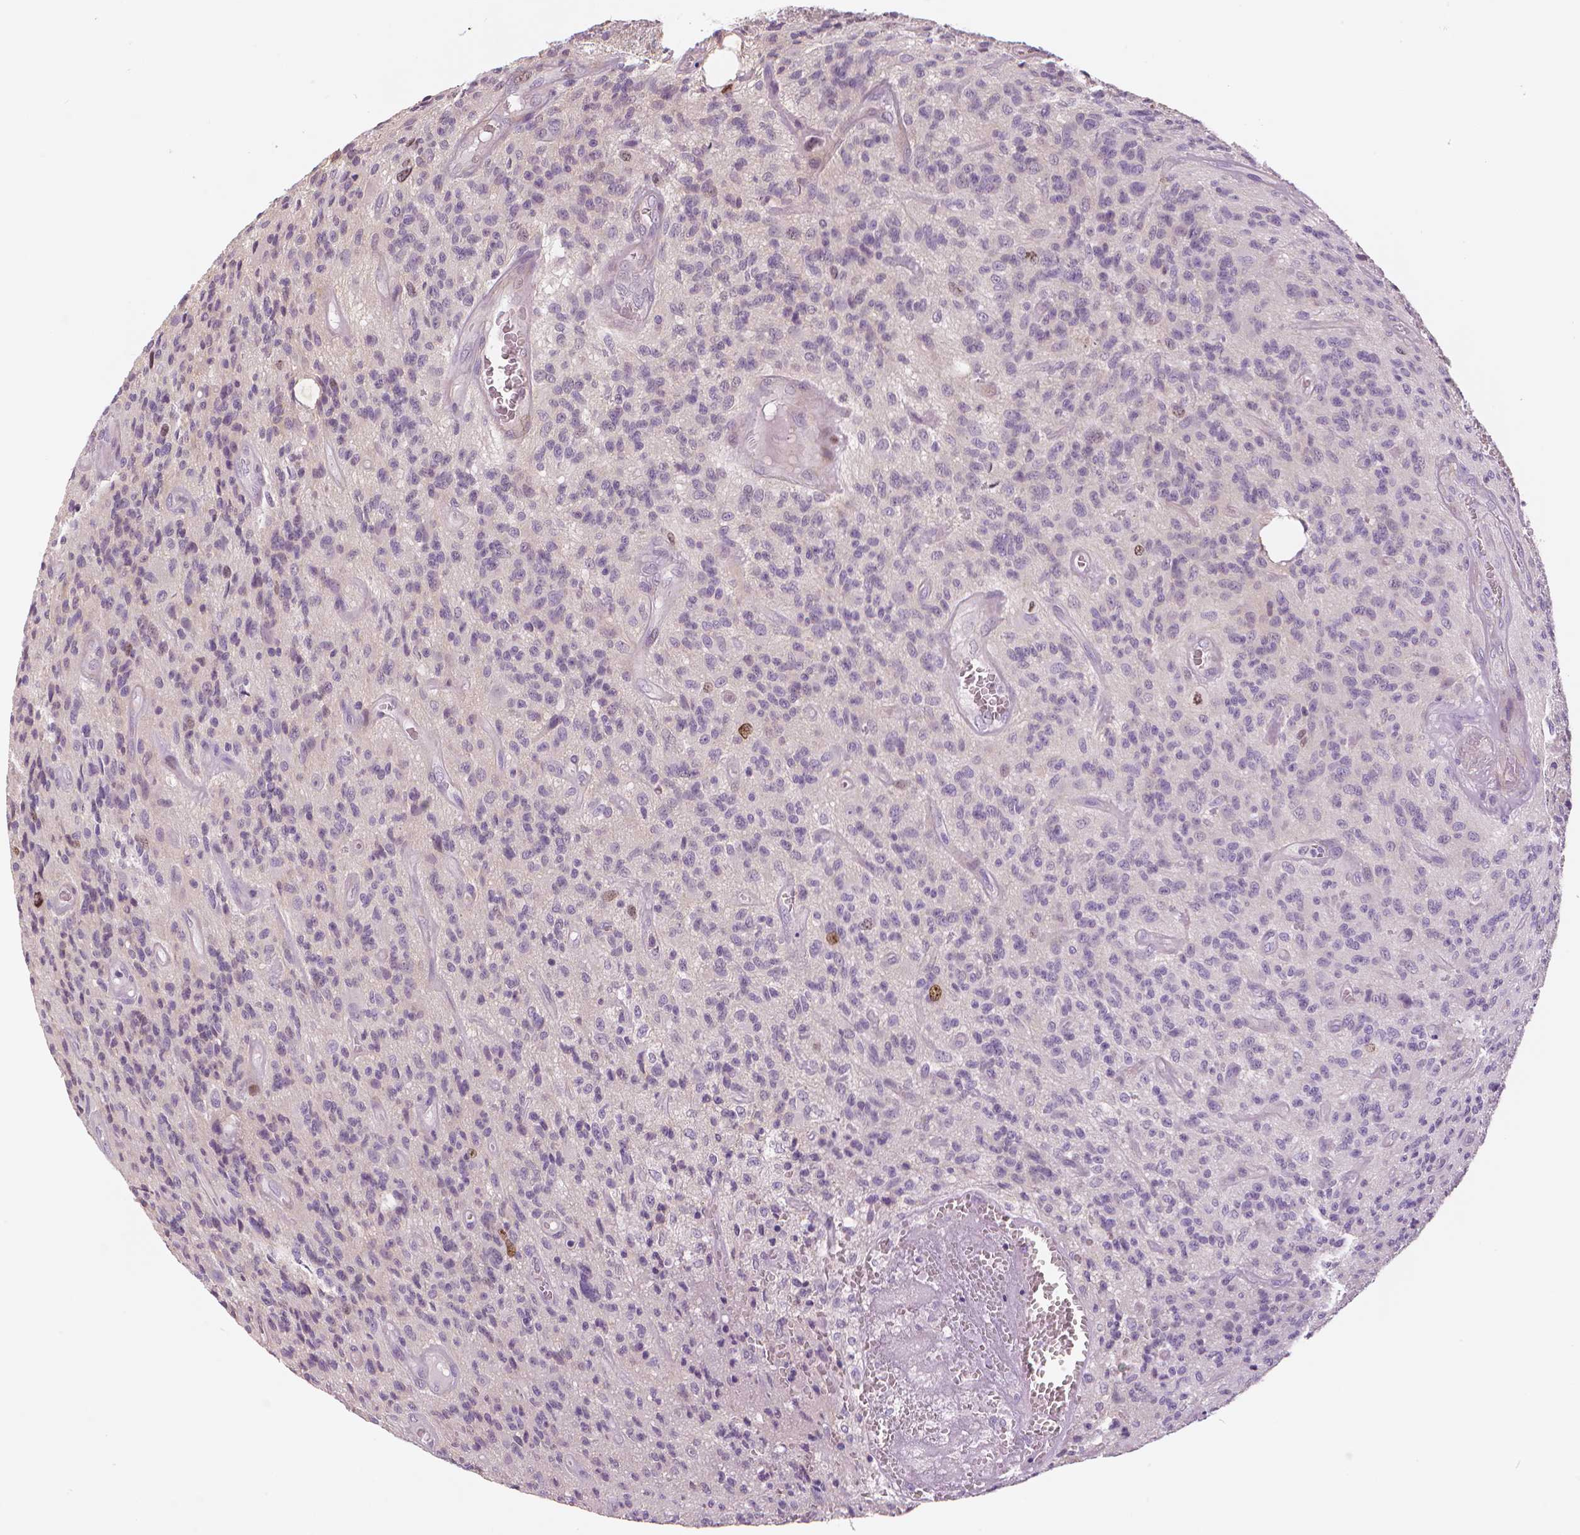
{"staining": {"intensity": "moderate", "quantity": "<25%", "location": "nuclear"}, "tissue": "glioma", "cell_type": "Tumor cells", "image_type": "cancer", "snomed": [{"axis": "morphology", "description": "Glioma, malignant, High grade"}, {"axis": "topography", "description": "Brain"}], "caption": "There is low levels of moderate nuclear positivity in tumor cells of malignant glioma (high-grade), as demonstrated by immunohistochemical staining (brown color).", "gene": "MKI67", "patient": {"sex": "male", "age": 76}}